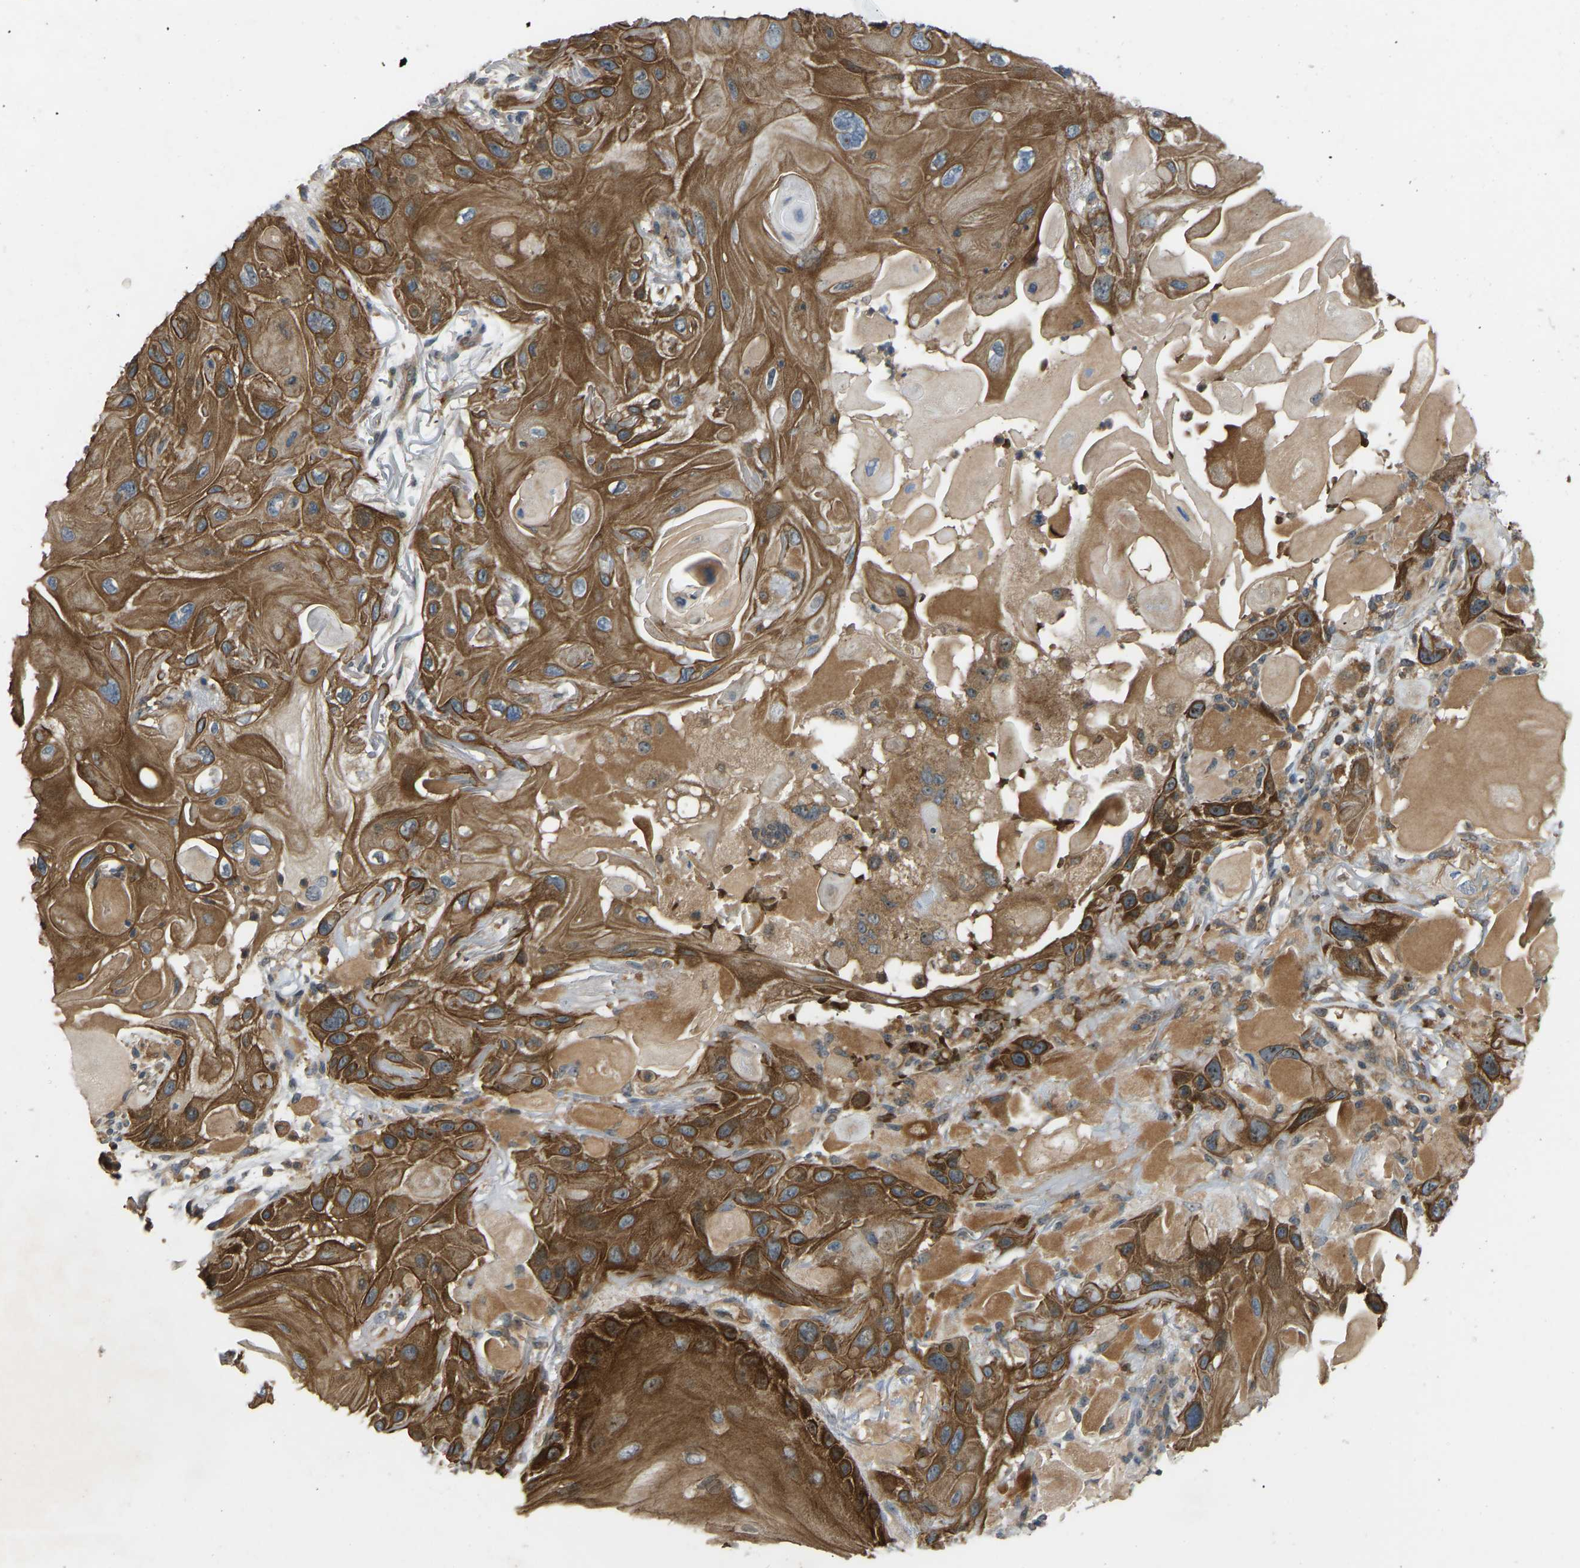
{"staining": {"intensity": "strong", "quantity": ">75%", "location": "cytoplasmic/membranous"}, "tissue": "skin cancer", "cell_type": "Tumor cells", "image_type": "cancer", "snomed": [{"axis": "morphology", "description": "Squamous cell carcinoma, NOS"}, {"axis": "topography", "description": "Skin"}], "caption": "A histopathology image of human skin cancer (squamous cell carcinoma) stained for a protein shows strong cytoplasmic/membranous brown staining in tumor cells. The staining was performed using DAB (3,3'-diaminobenzidine) to visualize the protein expression in brown, while the nuclei were stained in blue with hematoxylin (Magnification: 20x).", "gene": "ZNF71", "patient": {"sex": "female", "age": 77}}